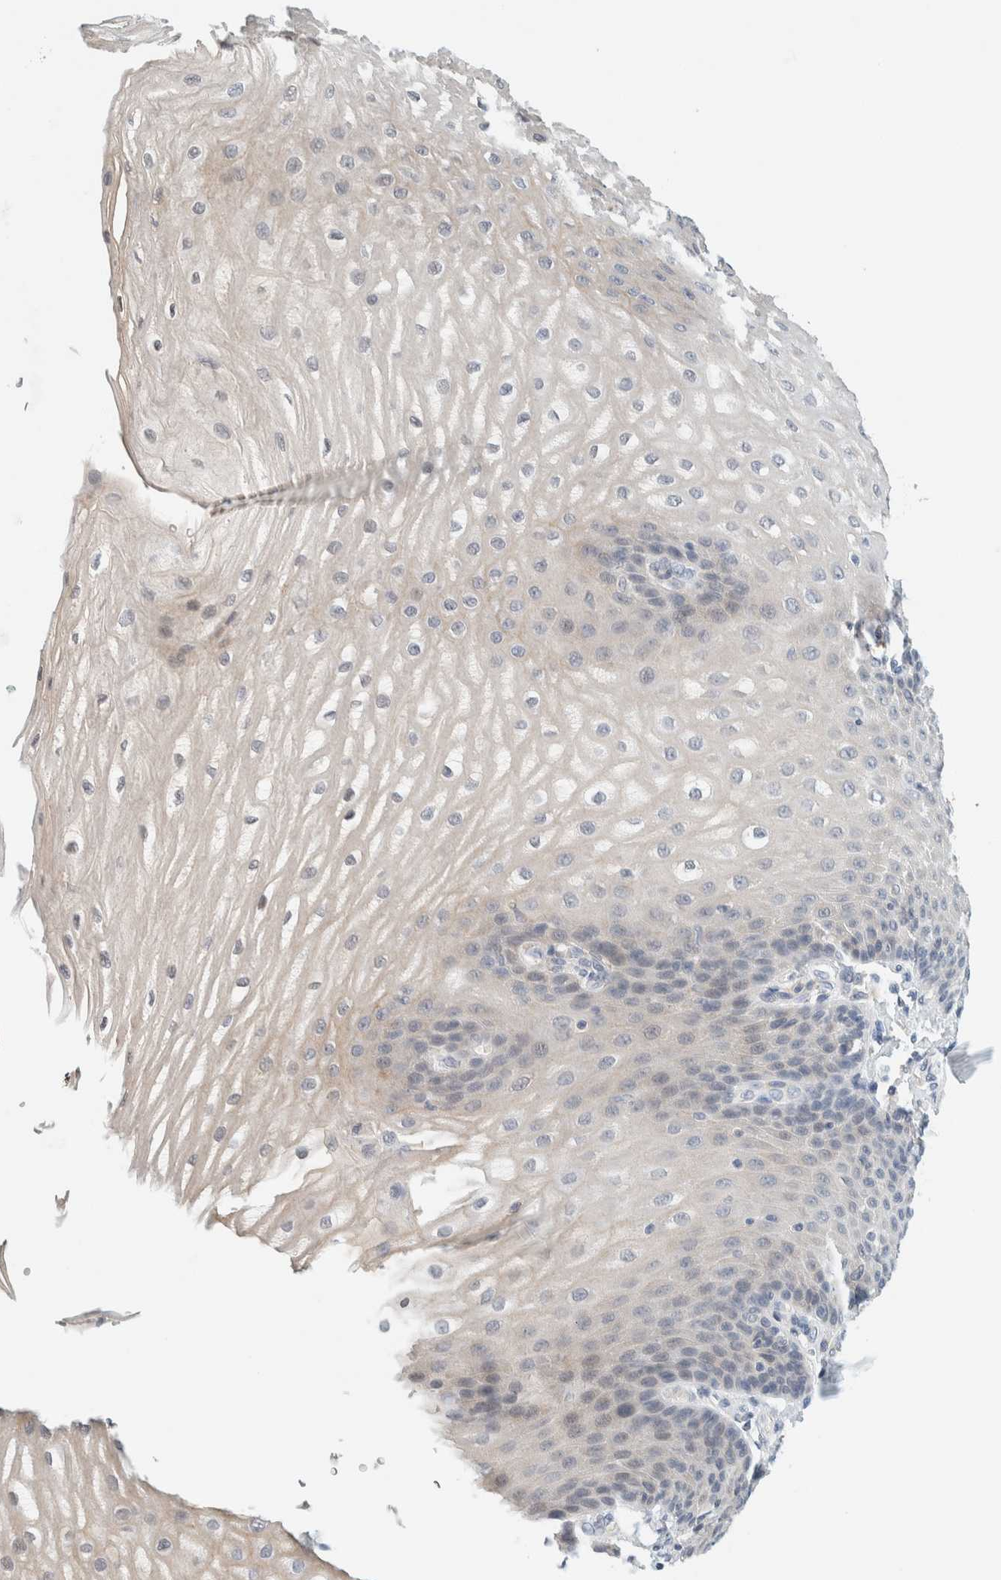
{"staining": {"intensity": "weak", "quantity": "<25%", "location": "cytoplasmic/membranous"}, "tissue": "esophagus", "cell_type": "Squamous epithelial cells", "image_type": "normal", "snomed": [{"axis": "morphology", "description": "Normal tissue, NOS"}, {"axis": "topography", "description": "Esophagus"}], "caption": "The photomicrograph exhibits no significant staining in squamous epithelial cells of esophagus.", "gene": "SUMF2", "patient": {"sex": "male", "age": 54}}